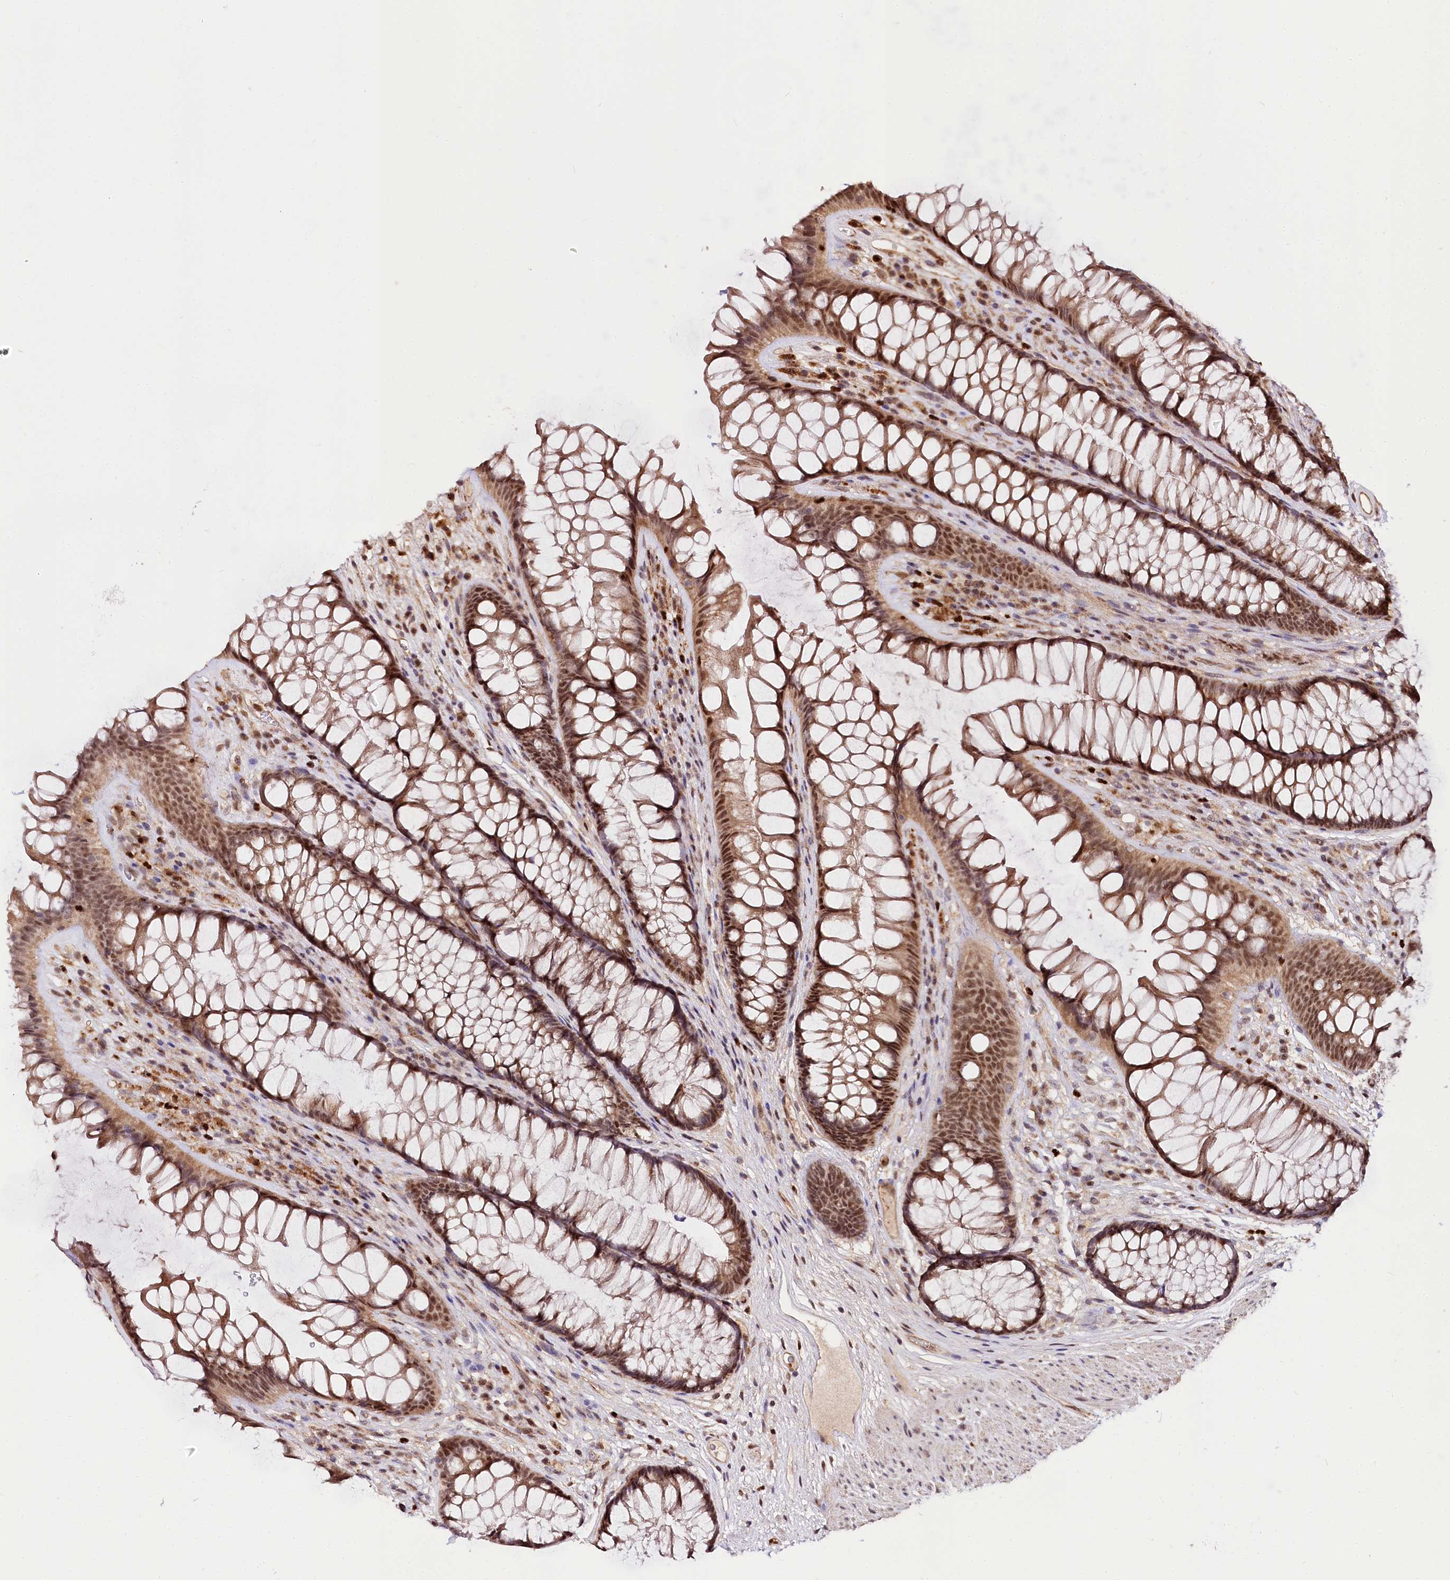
{"staining": {"intensity": "moderate", "quantity": ">75%", "location": "nuclear"}, "tissue": "rectum", "cell_type": "Glandular cells", "image_type": "normal", "snomed": [{"axis": "morphology", "description": "Normal tissue, NOS"}, {"axis": "topography", "description": "Rectum"}], "caption": "Approximately >75% of glandular cells in unremarkable human rectum show moderate nuclear protein positivity as visualized by brown immunohistochemical staining.", "gene": "GNL3L", "patient": {"sex": "male", "age": 74}}